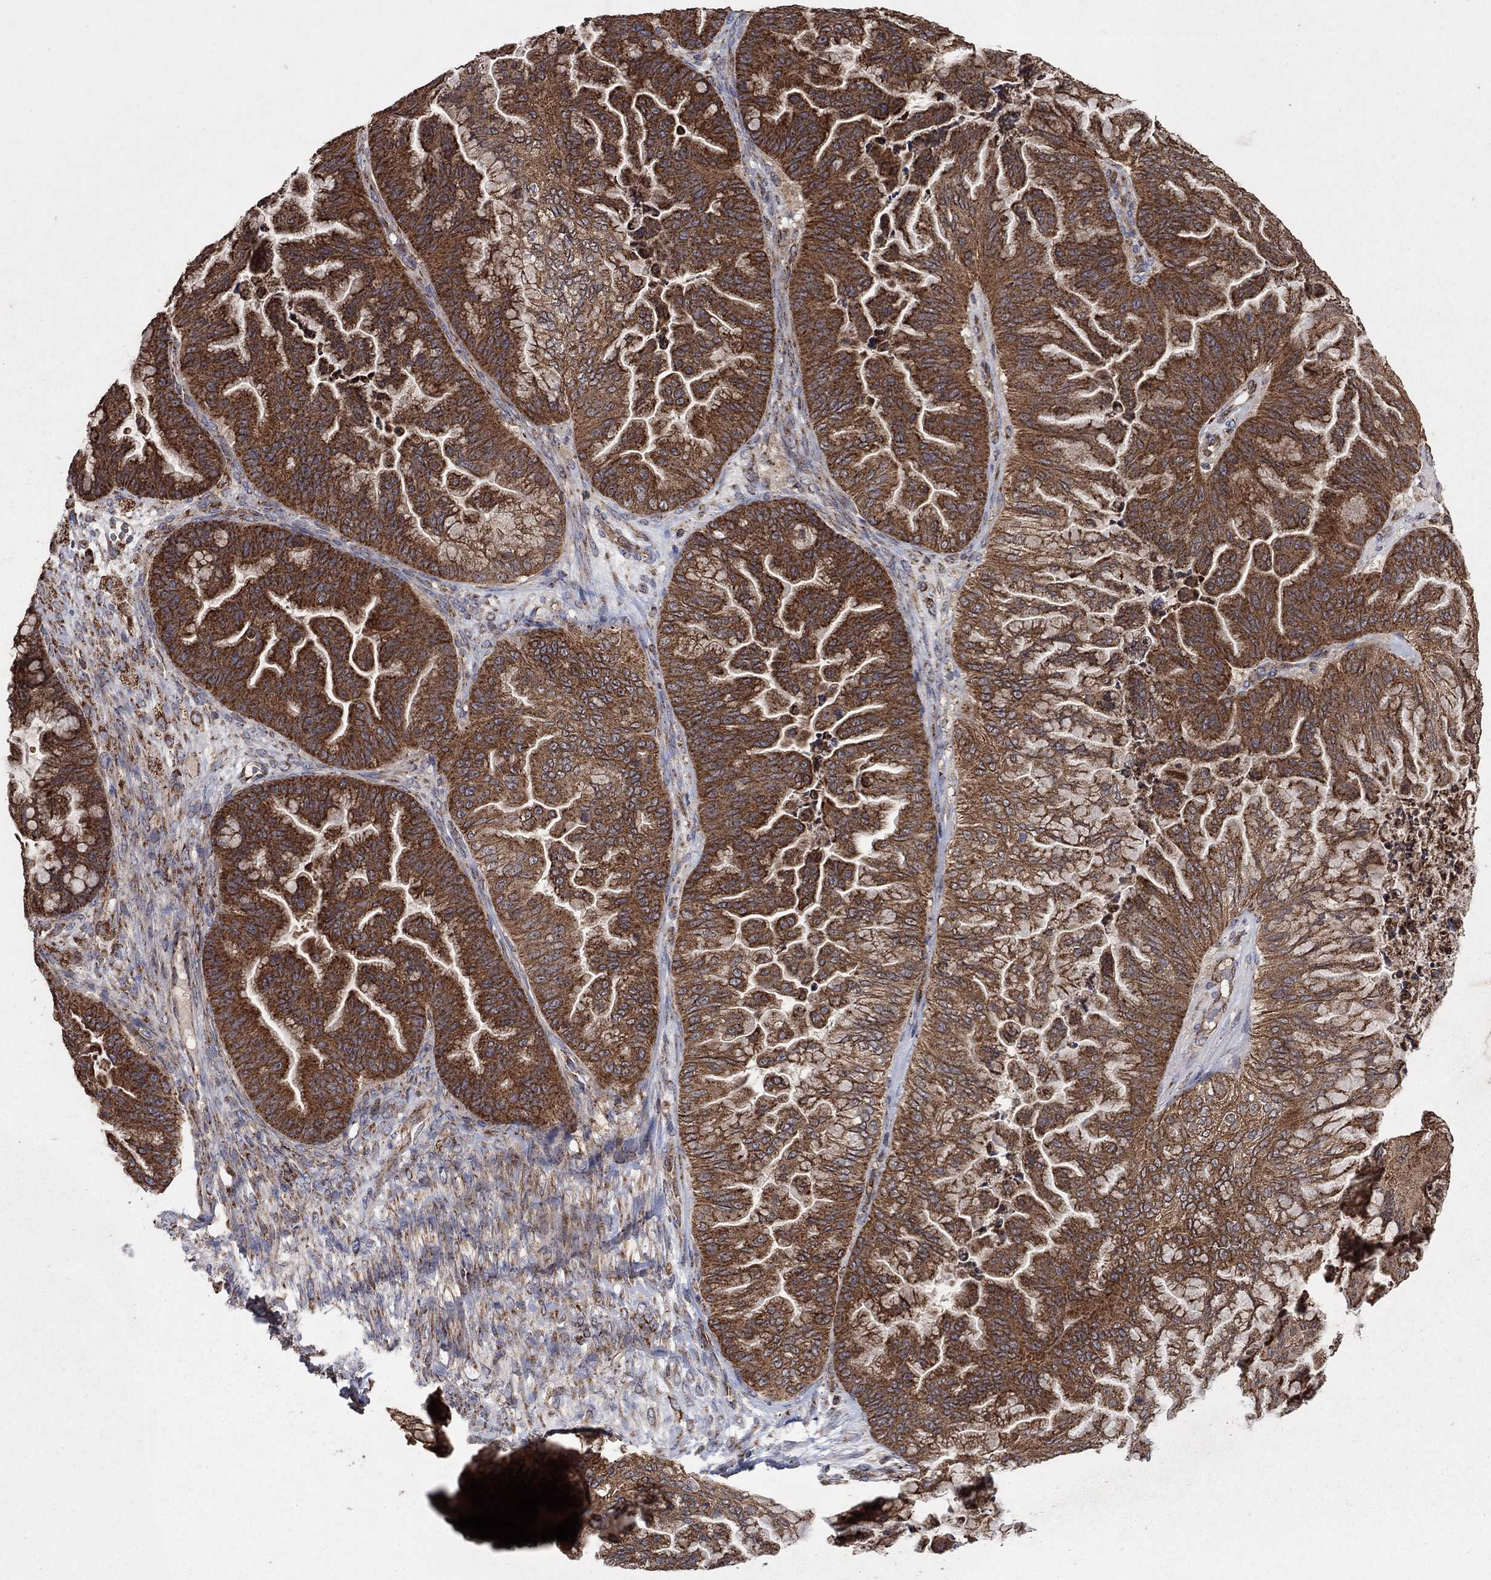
{"staining": {"intensity": "strong", "quantity": "25%-75%", "location": "cytoplasmic/membranous"}, "tissue": "ovarian cancer", "cell_type": "Tumor cells", "image_type": "cancer", "snomed": [{"axis": "morphology", "description": "Cystadenocarcinoma, mucinous, NOS"}, {"axis": "topography", "description": "Ovary"}], "caption": "Immunohistochemical staining of ovarian cancer (mucinous cystadenocarcinoma) shows strong cytoplasmic/membranous protein expression in about 25%-75% of tumor cells.", "gene": "DPH1", "patient": {"sex": "female", "age": 67}}